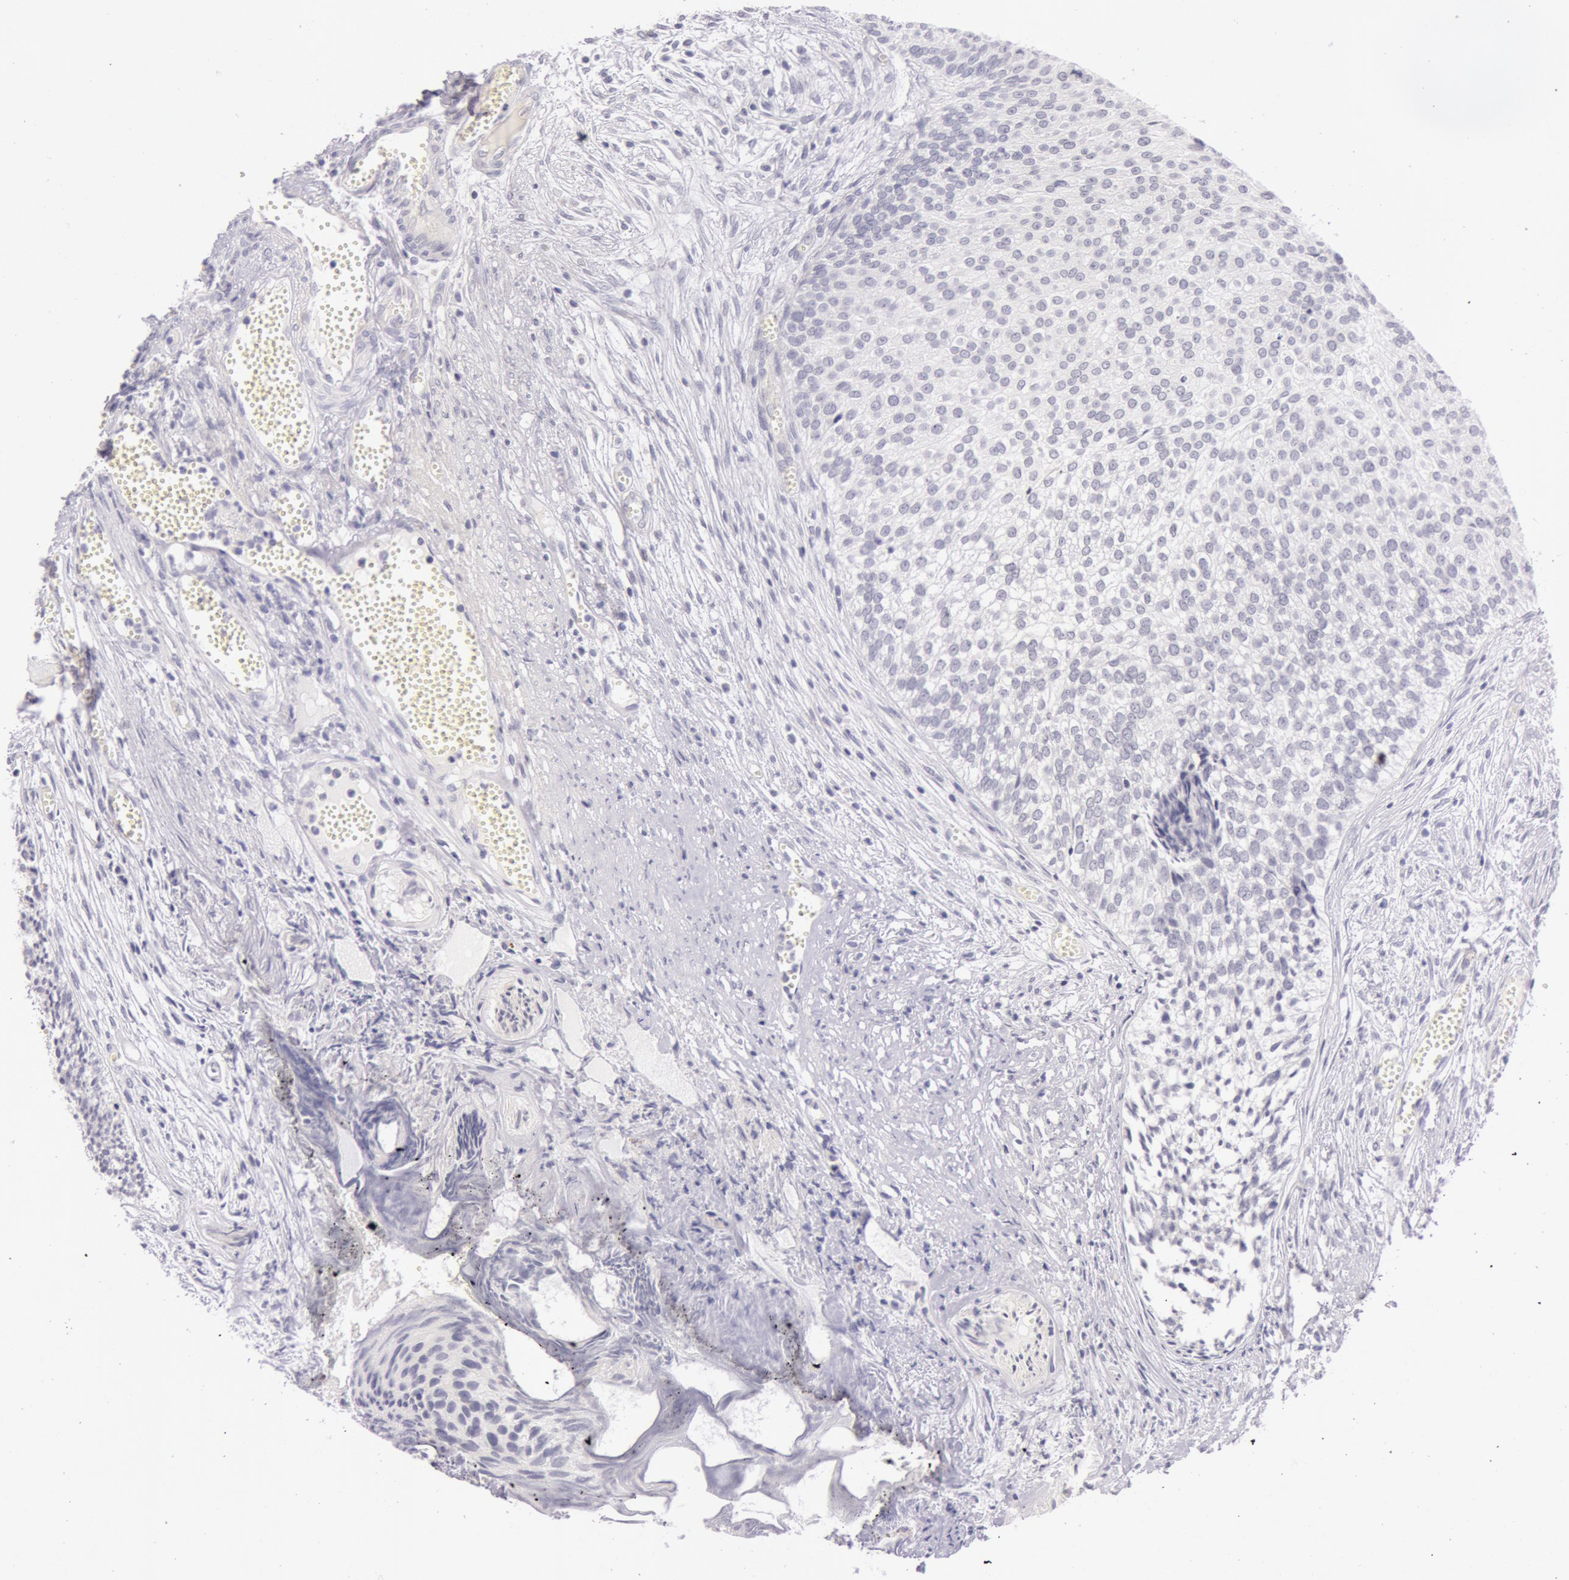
{"staining": {"intensity": "negative", "quantity": "none", "location": "none"}, "tissue": "urothelial cancer", "cell_type": "Tumor cells", "image_type": "cancer", "snomed": [{"axis": "morphology", "description": "Urothelial carcinoma, Low grade"}, {"axis": "topography", "description": "Urinary bladder"}], "caption": "Tumor cells show no significant protein expression in urothelial cancer. Brightfield microscopy of IHC stained with DAB (brown) and hematoxylin (blue), captured at high magnification.", "gene": "RBMY1F", "patient": {"sex": "male", "age": 84}}